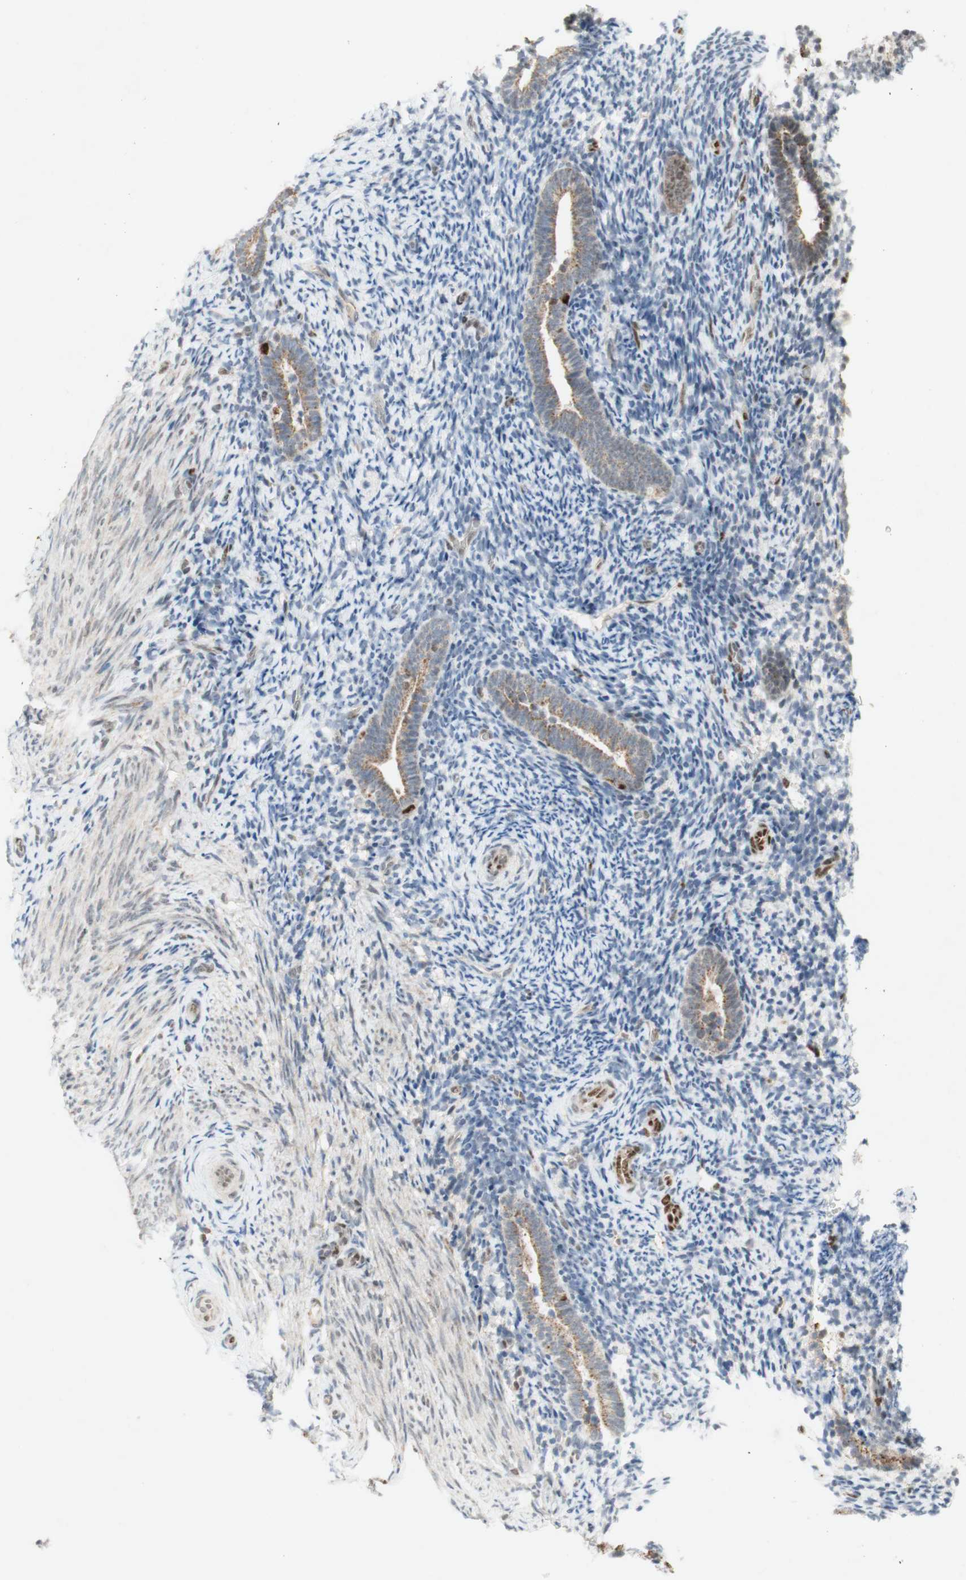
{"staining": {"intensity": "moderate", "quantity": "<25%", "location": "cytoplasmic/membranous"}, "tissue": "endometrium", "cell_type": "Cells in endometrial stroma", "image_type": "normal", "snomed": [{"axis": "morphology", "description": "Normal tissue, NOS"}, {"axis": "topography", "description": "Endometrium"}], "caption": "High-power microscopy captured an IHC image of benign endometrium, revealing moderate cytoplasmic/membranous staining in about <25% of cells in endometrial stroma.", "gene": "DNMT3A", "patient": {"sex": "female", "age": 51}}